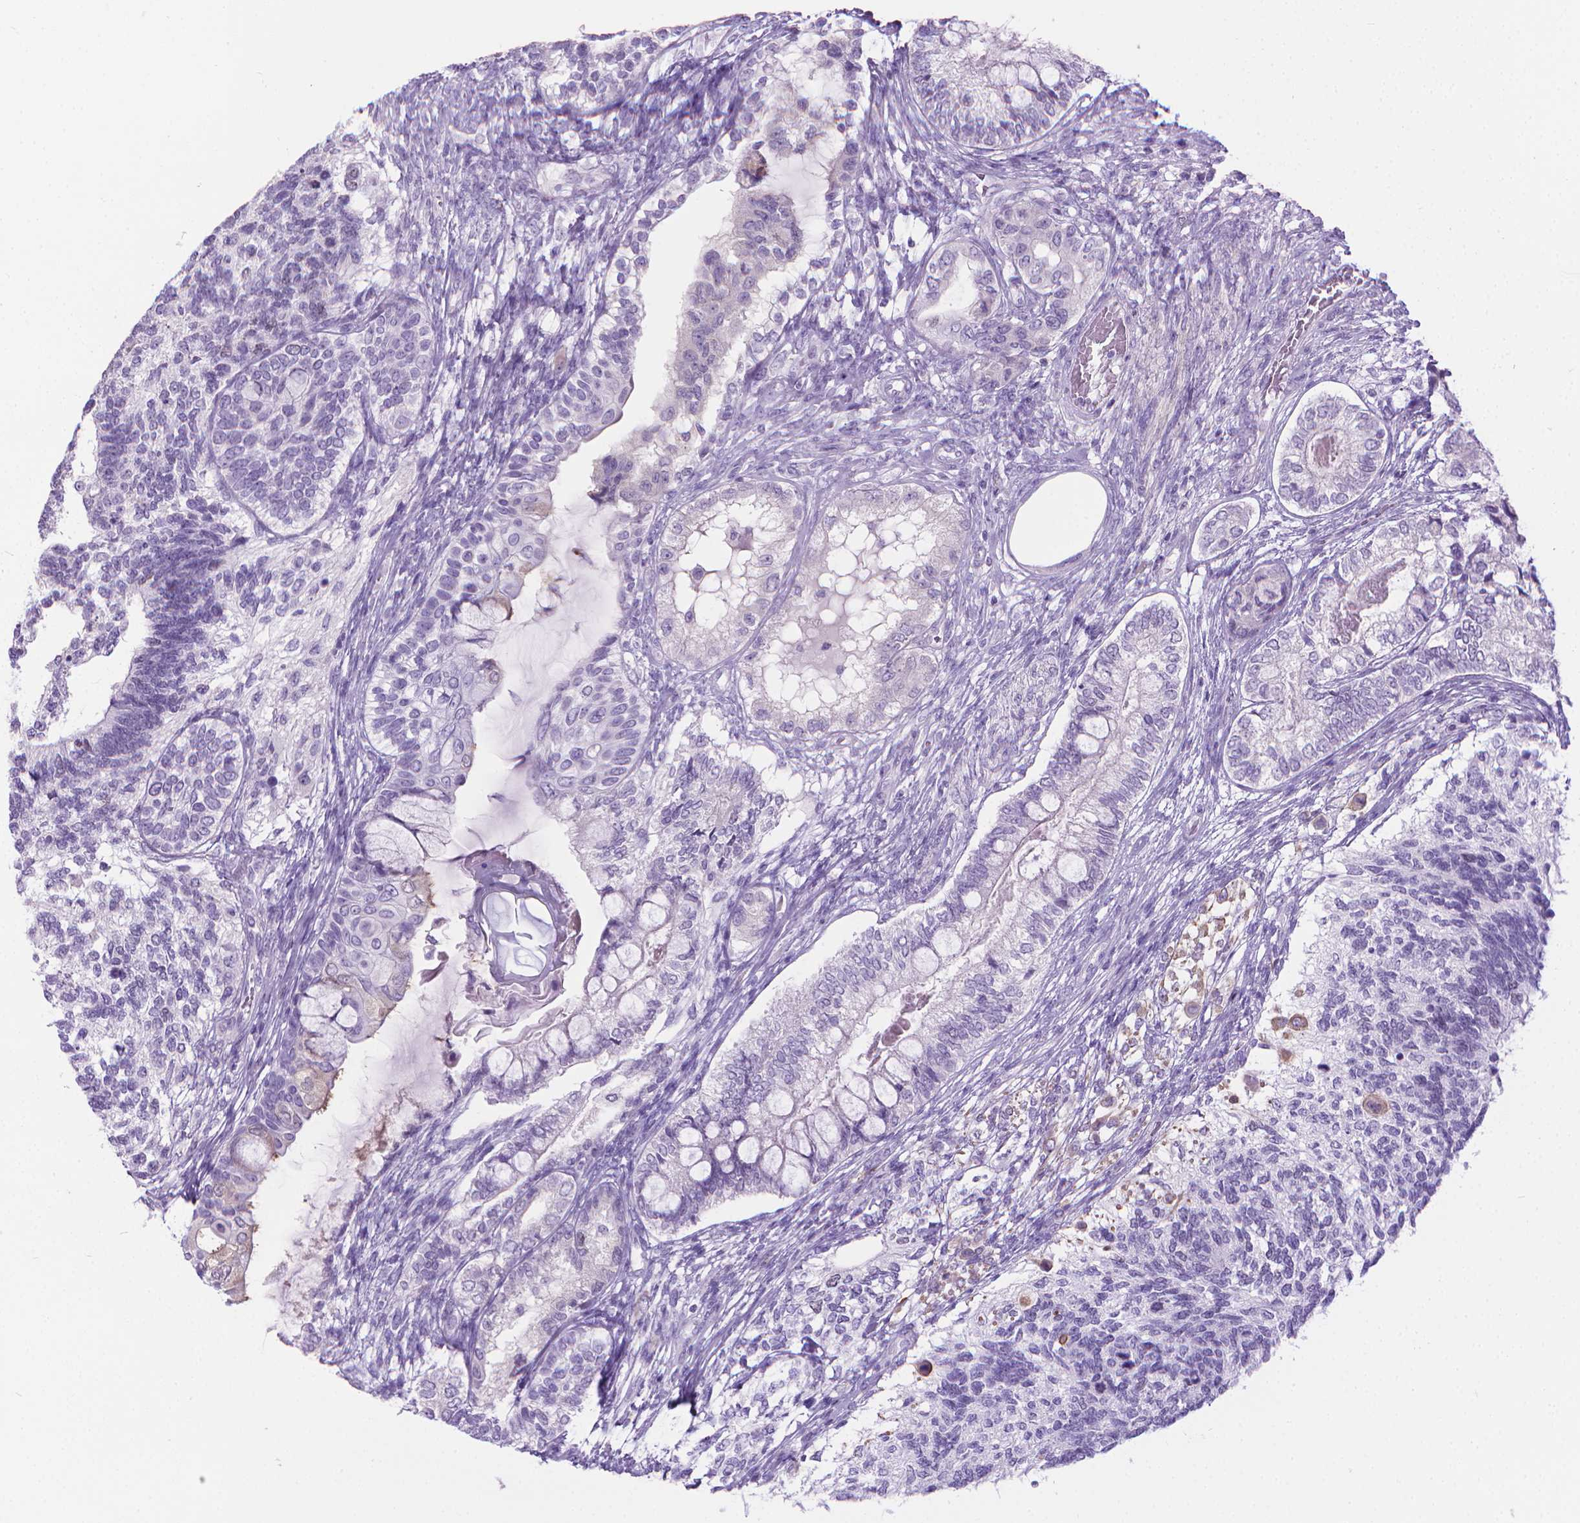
{"staining": {"intensity": "negative", "quantity": "none", "location": "none"}, "tissue": "testis cancer", "cell_type": "Tumor cells", "image_type": "cancer", "snomed": [{"axis": "morphology", "description": "Seminoma, NOS"}, {"axis": "morphology", "description": "Carcinoma, Embryonal, NOS"}, {"axis": "topography", "description": "Testis"}], "caption": "This is an immunohistochemistry (IHC) micrograph of human testis cancer. There is no positivity in tumor cells.", "gene": "SPAG6", "patient": {"sex": "male", "age": 41}}